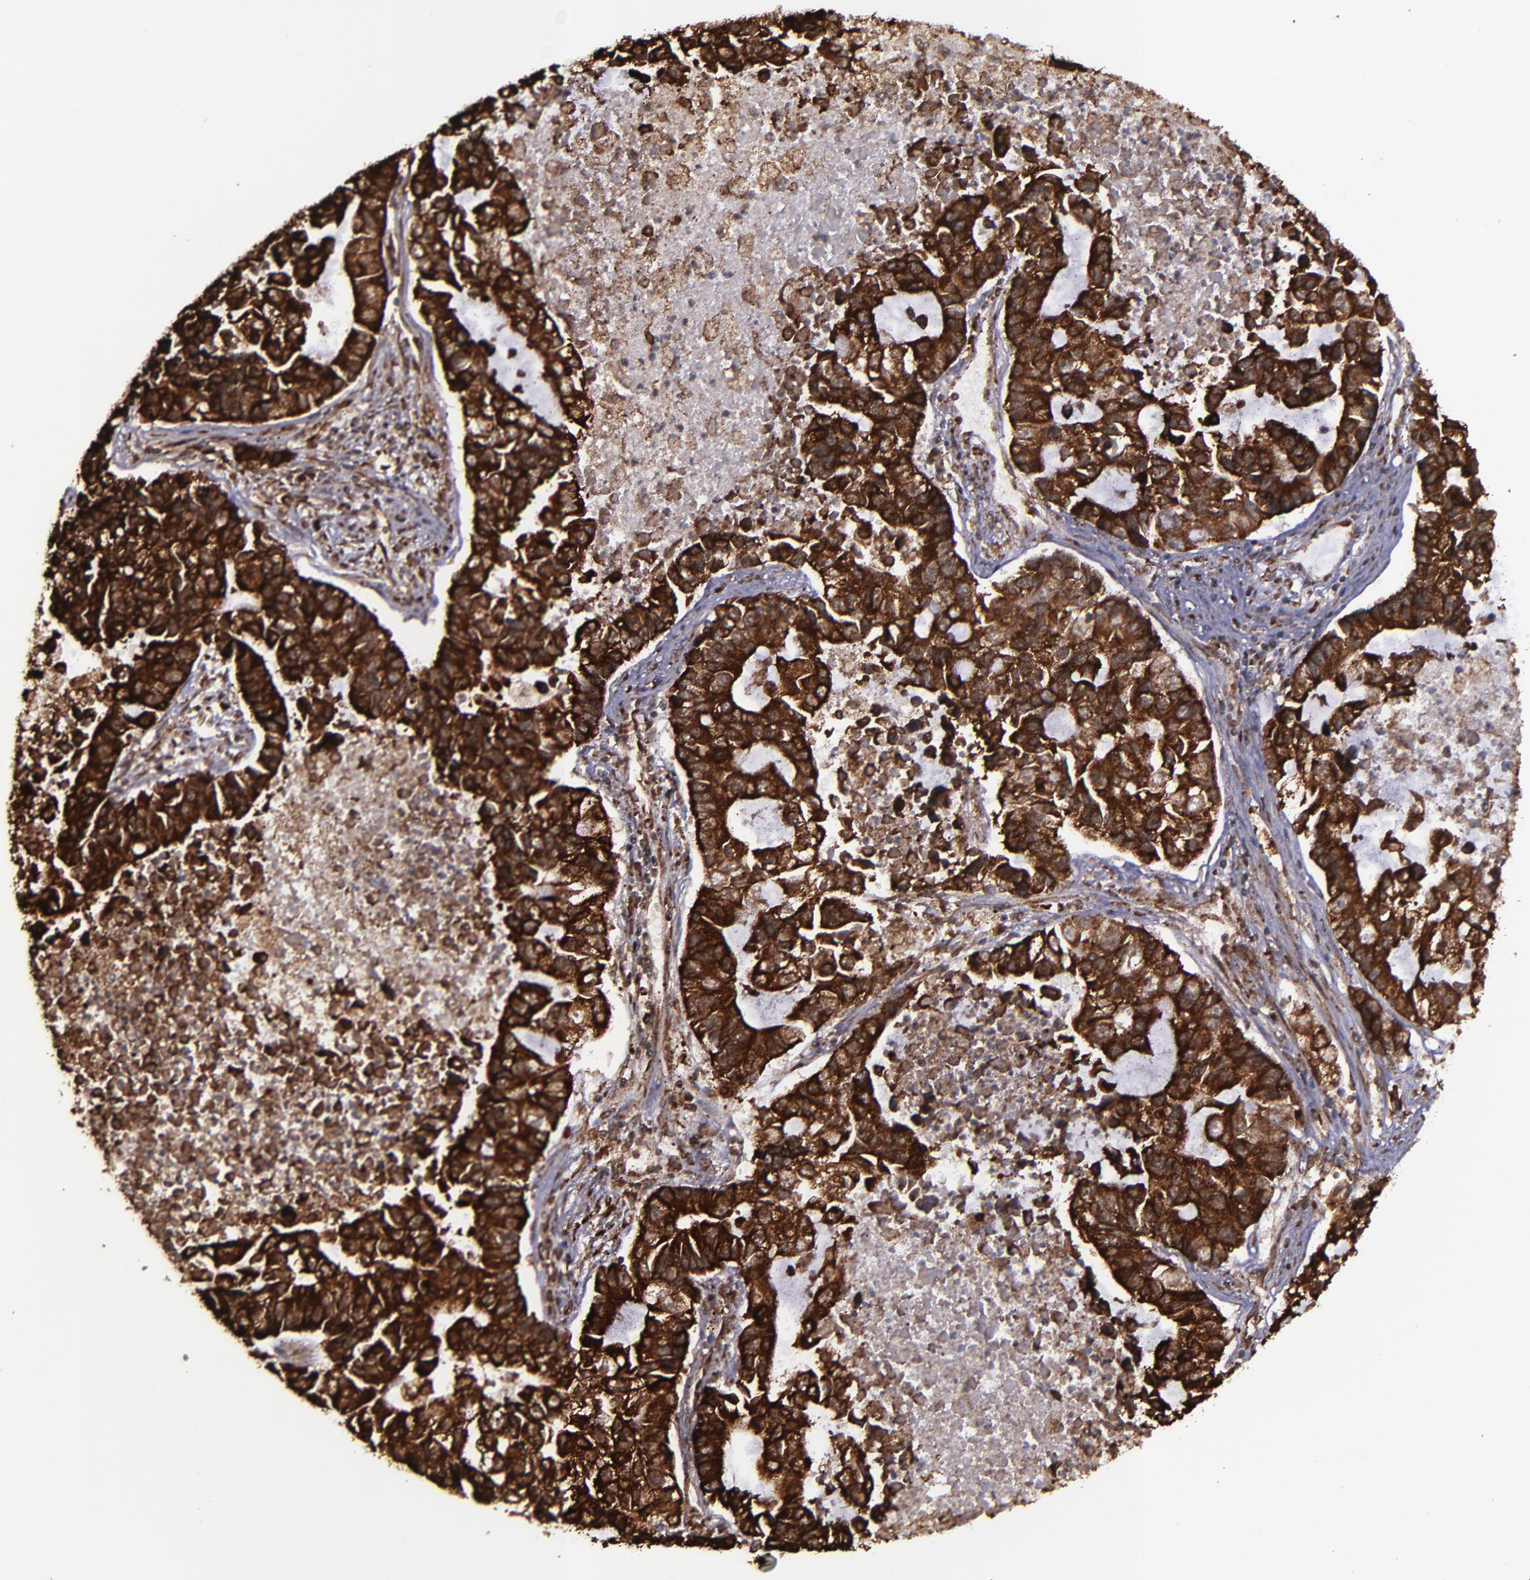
{"staining": {"intensity": "strong", "quantity": ">75%", "location": "cytoplasmic/membranous,nuclear"}, "tissue": "lung cancer", "cell_type": "Tumor cells", "image_type": "cancer", "snomed": [{"axis": "morphology", "description": "Adenocarcinoma, NOS"}, {"axis": "topography", "description": "Lung"}], "caption": "A high amount of strong cytoplasmic/membranous and nuclear positivity is identified in about >75% of tumor cells in lung cancer (adenocarcinoma) tissue.", "gene": "EIF4ENIF1", "patient": {"sex": "female", "age": 51}}